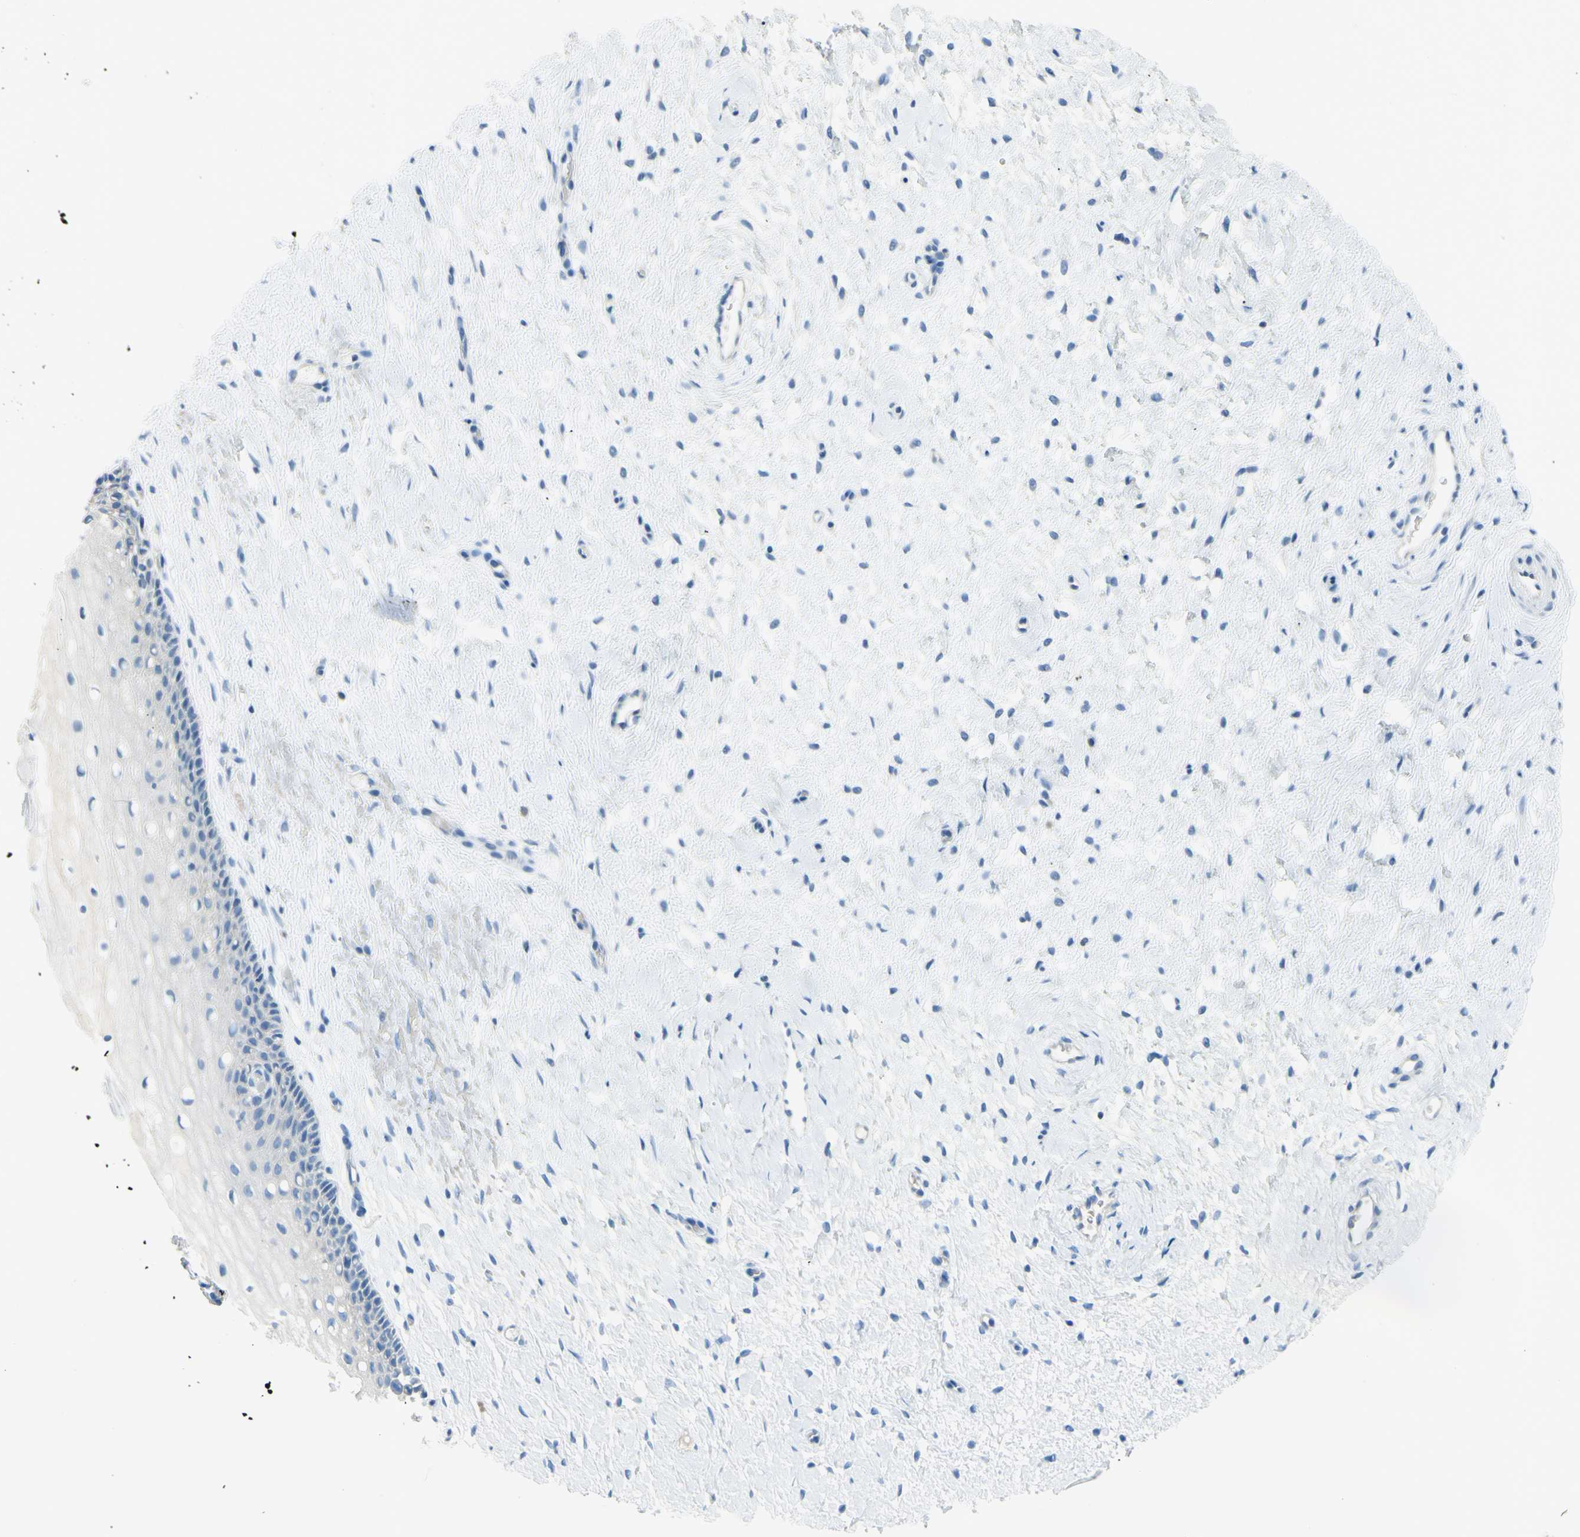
{"staining": {"intensity": "negative", "quantity": "none", "location": "none"}, "tissue": "cervix", "cell_type": "Glandular cells", "image_type": "normal", "snomed": [{"axis": "morphology", "description": "Normal tissue, NOS"}, {"axis": "topography", "description": "Cervix"}], "caption": "DAB immunohistochemical staining of normal human cervix reveals no significant staining in glandular cells. (DAB immunohistochemistry with hematoxylin counter stain).", "gene": "DCT", "patient": {"sex": "female", "age": 39}}